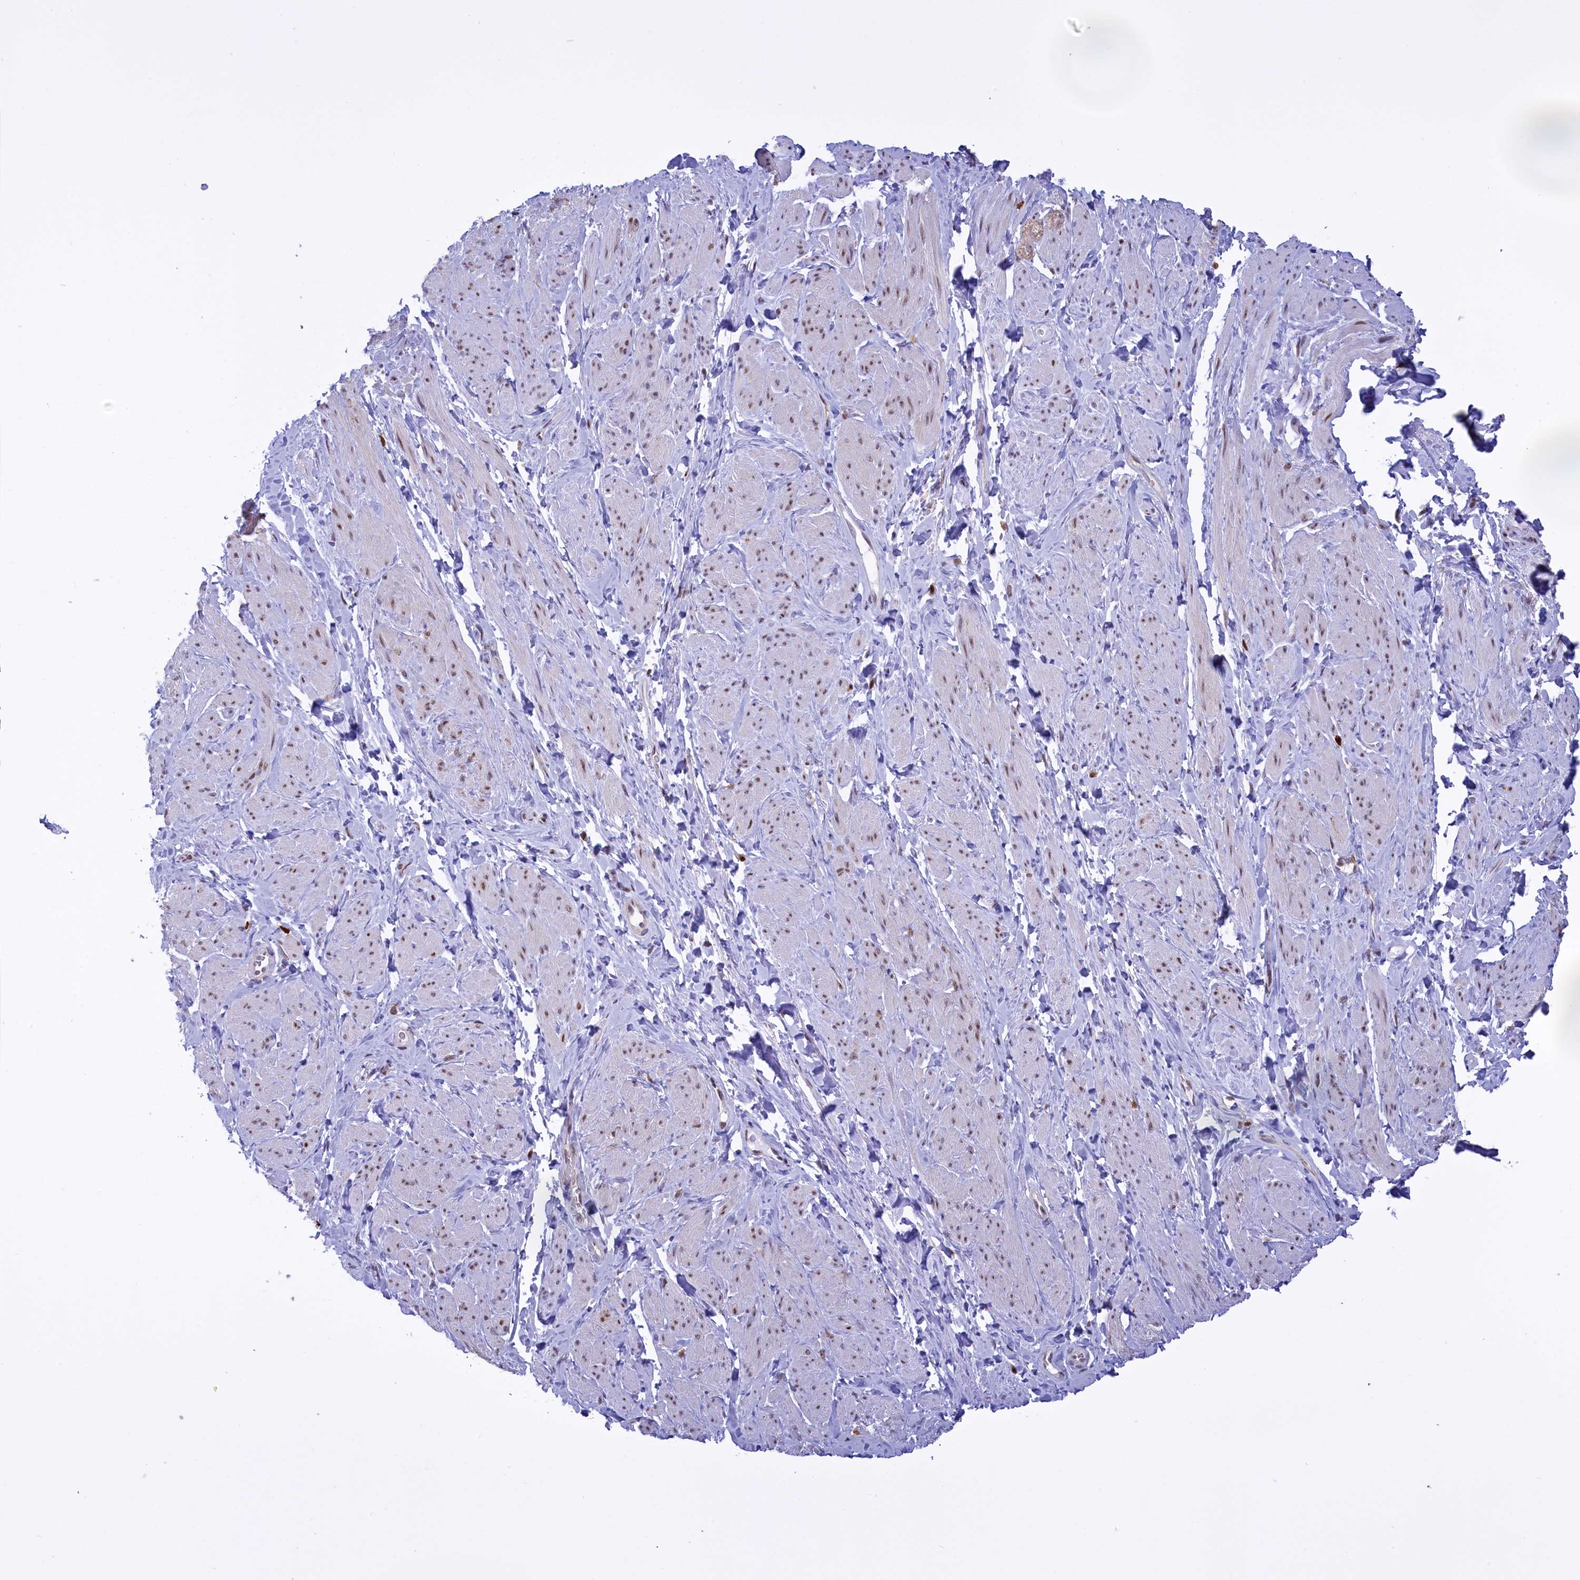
{"staining": {"intensity": "weak", "quantity": "<25%", "location": "nuclear"}, "tissue": "smooth muscle", "cell_type": "Smooth muscle cells", "image_type": "normal", "snomed": [{"axis": "morphology", "description": "Normal tissue, NOS"}, {"axis": "topography", "description": "Smooth muscle"}, {"axis": "topography", "description": "Peripheral nerve tissue"}], "caption": "Immunohistochemistry (IHC) image of benign smooth muscle stained for a protein (brown), which exhibits no positivity in smooth muscle cells. (IHC, brightfield microscopy, high magnification).", "gene": "IZUMO2", "patient": {"sex": "male", "age": 69}}